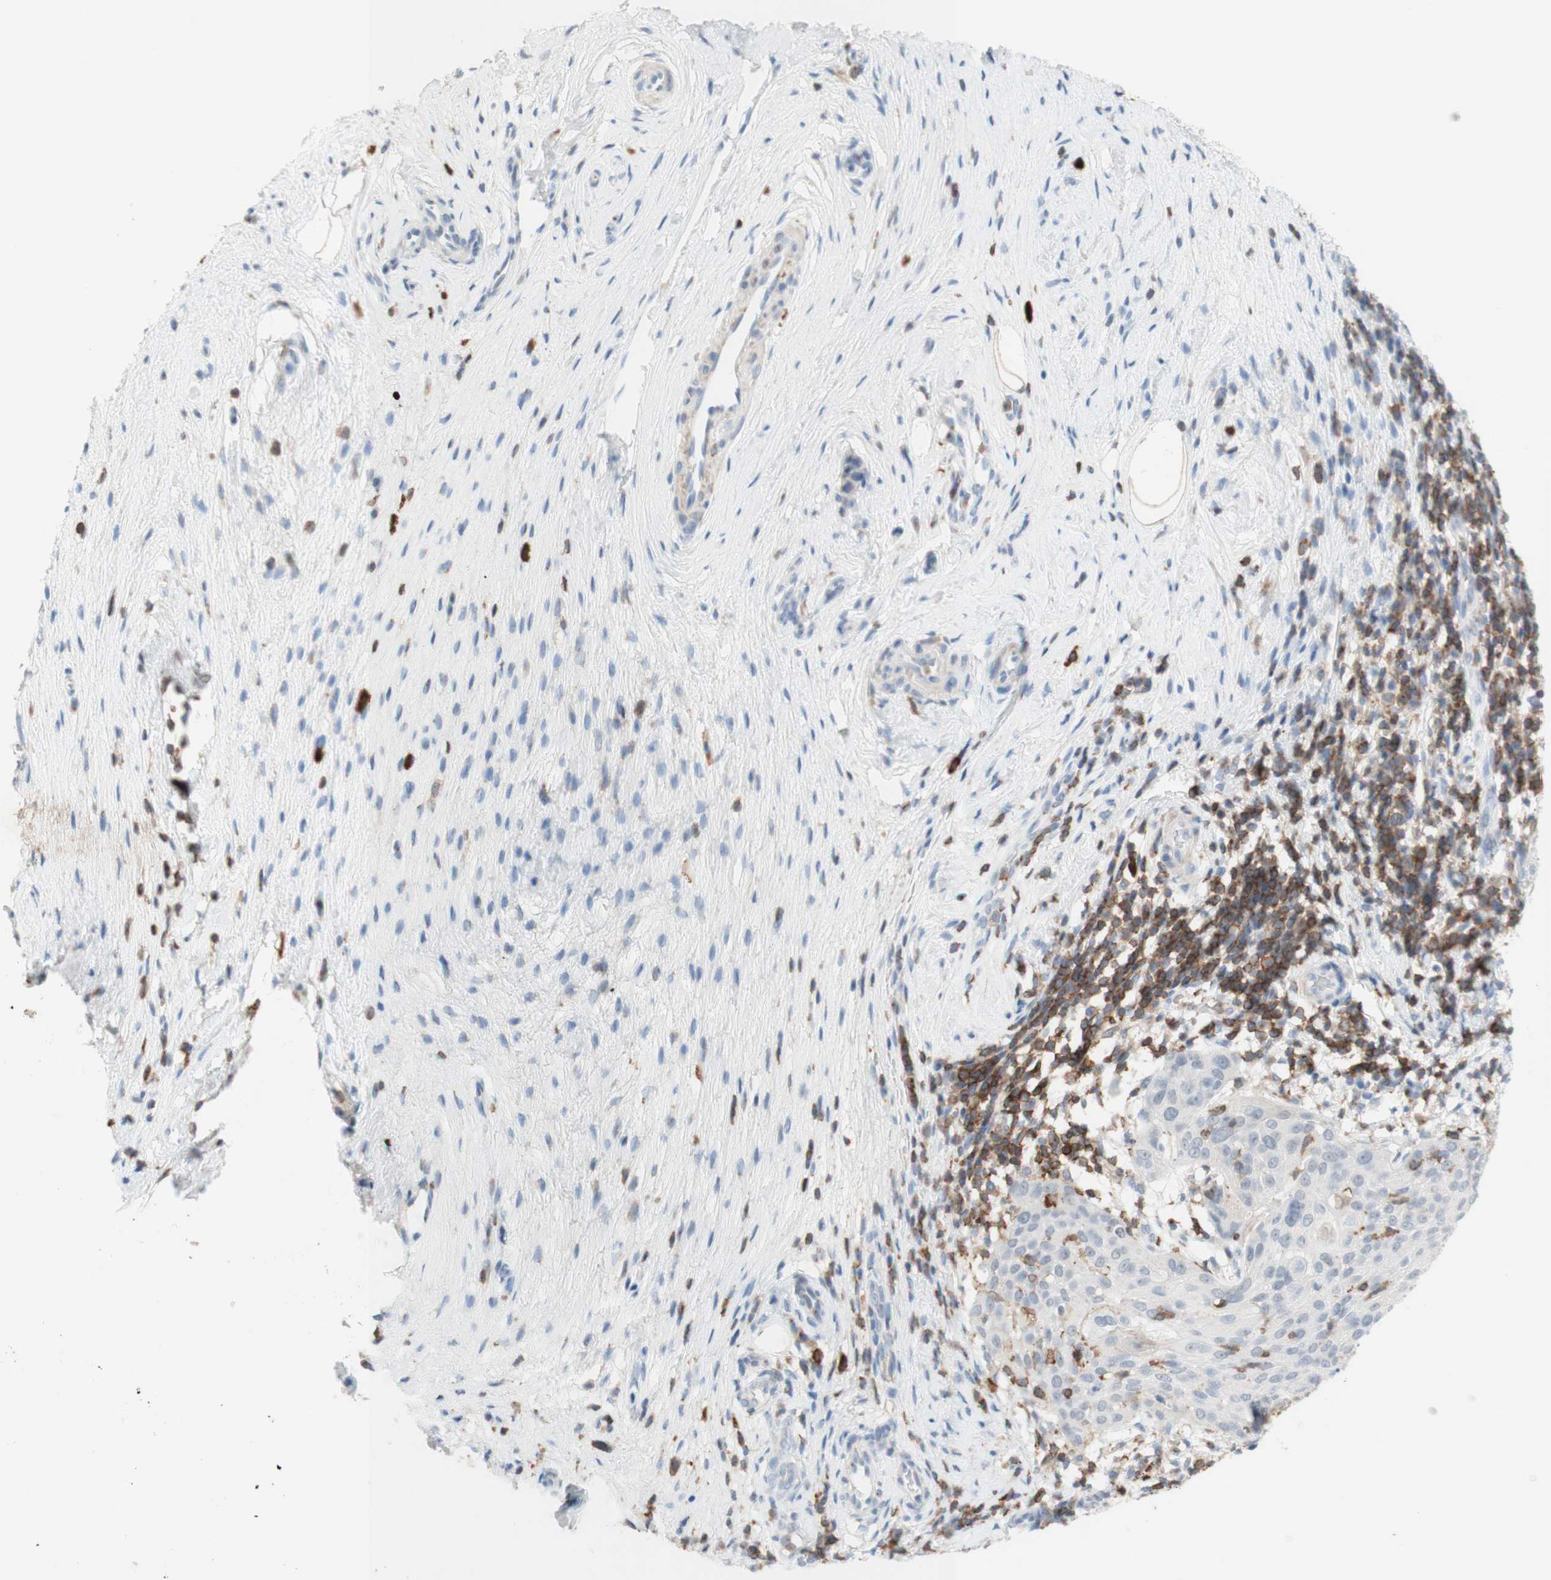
{"staining": {"intensity": "negative", "quantity": "none", "location": "none"}, "tissue": "cervical cancer", "cell_type": "Tumor cells", "image_type": "cancer", "snomed": [{"axis": "morphology", "description": "Squamous cell carcinoma, NOS"}, {"axis": "topography", "description": "Cervix"}], "caption": "High power microscopy micrograph of an immunohistochemistry (IHC) micrograph of cervical cancer, revealing no significant positivity in tumor cells. (Immunohistochemistry (ihc), brightfield microscopy, high magnification).", "gene": "SPINK6", "patient": {"sex": "female", "age": 51}}